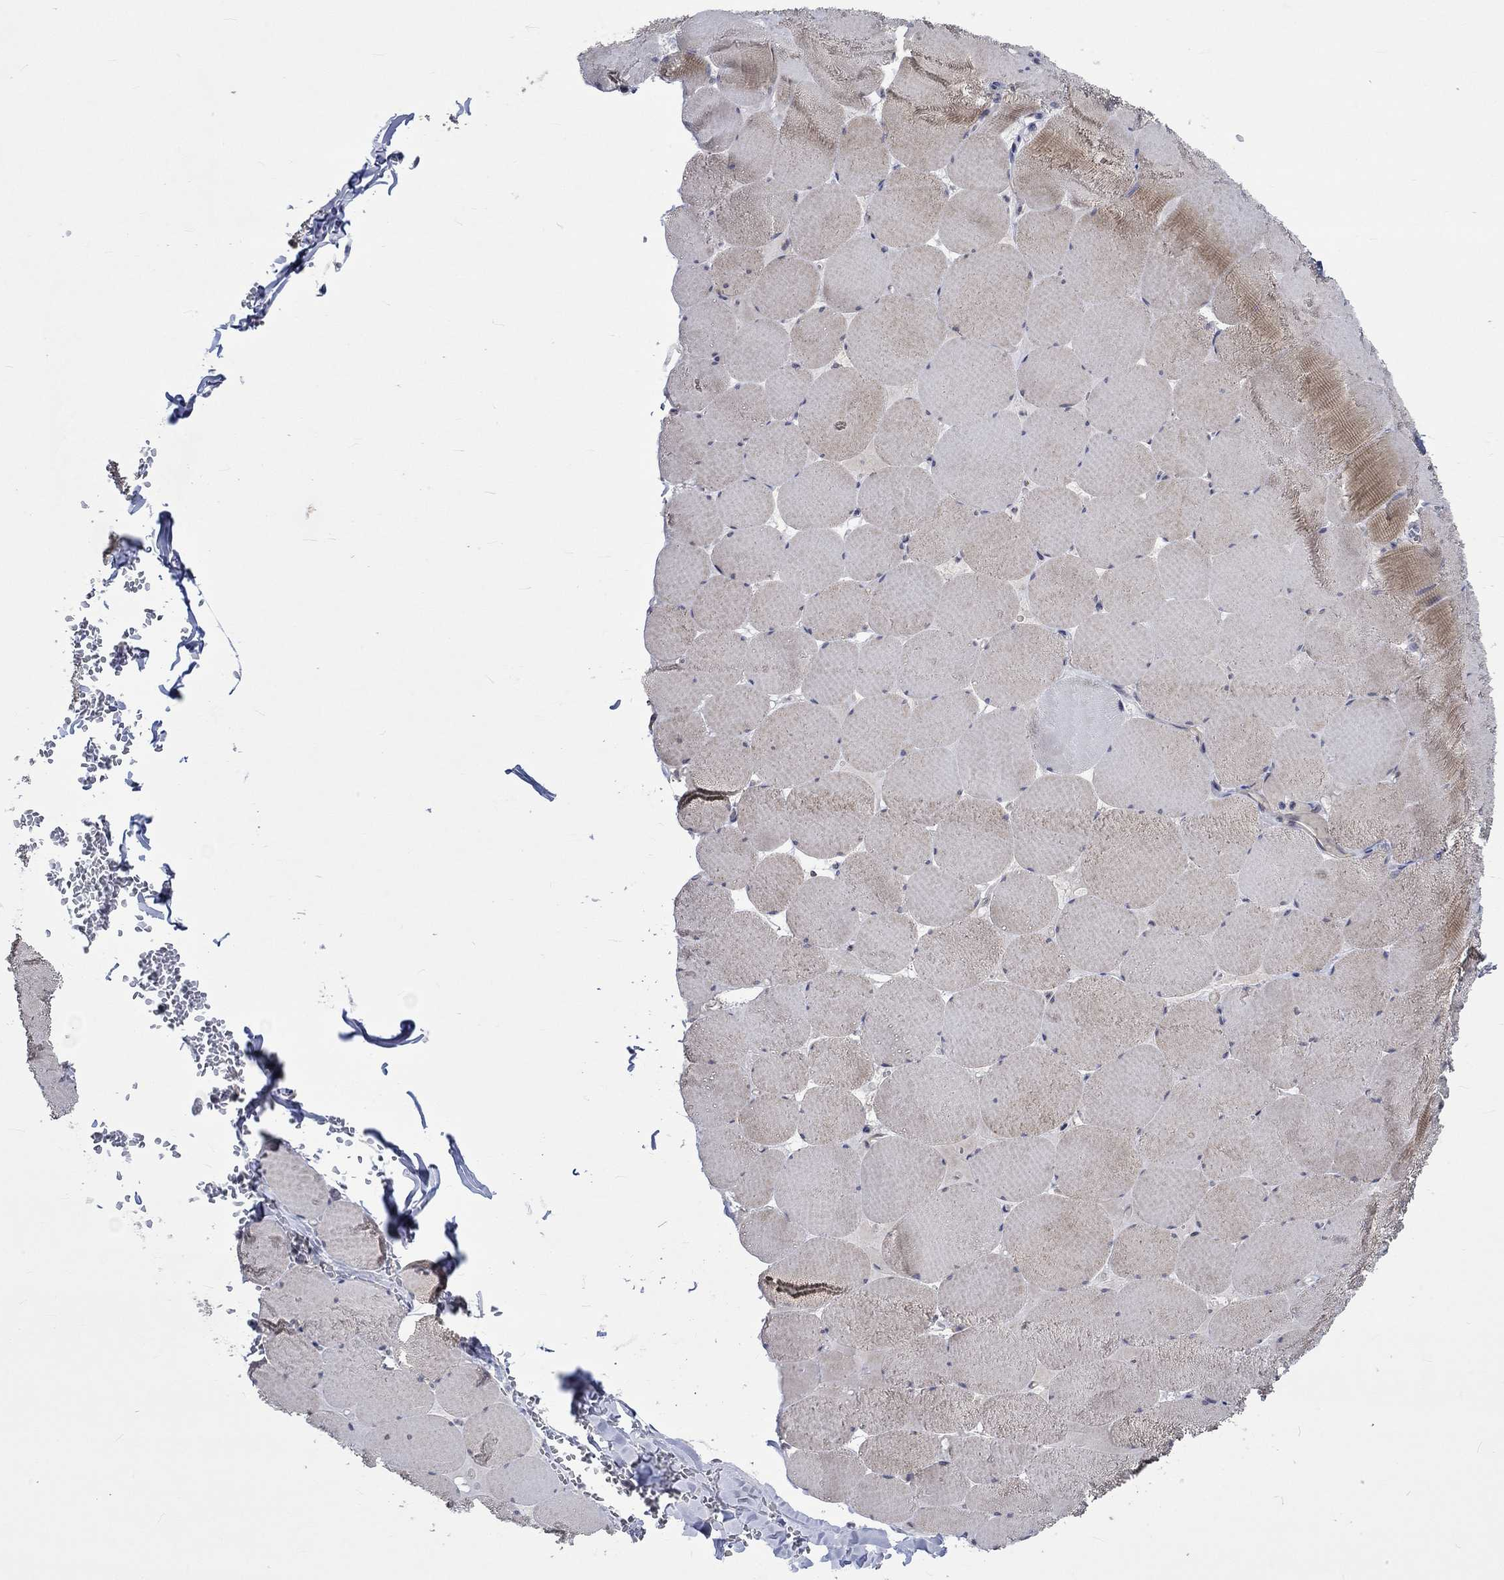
{"staining": {"intensity": "moderate", "quantity": "<25%", "location": "cytoplasmic/membranous"}, "tissue": "skeletal muscle", "cell_type": "Myocytes", "image_type": "normal", "snomed": [{"axis": "morphology", "description": "Normal tissue, NOS"}, {"axis": "morphology", "description": "Malignant melanoma, Metastatic site"}, {"axis": "topography", "description": "Skeletal muscle"}], "caption": "Myocytes display moderate cytoplasmic/membranous expression in approximately <25% of cells in normal skeletal muscle. (brown staining indicates protein expression, while blue staining denotes nuclei).", "gene": "GJA5", "patient": {"sex": "male", "age": 50}}